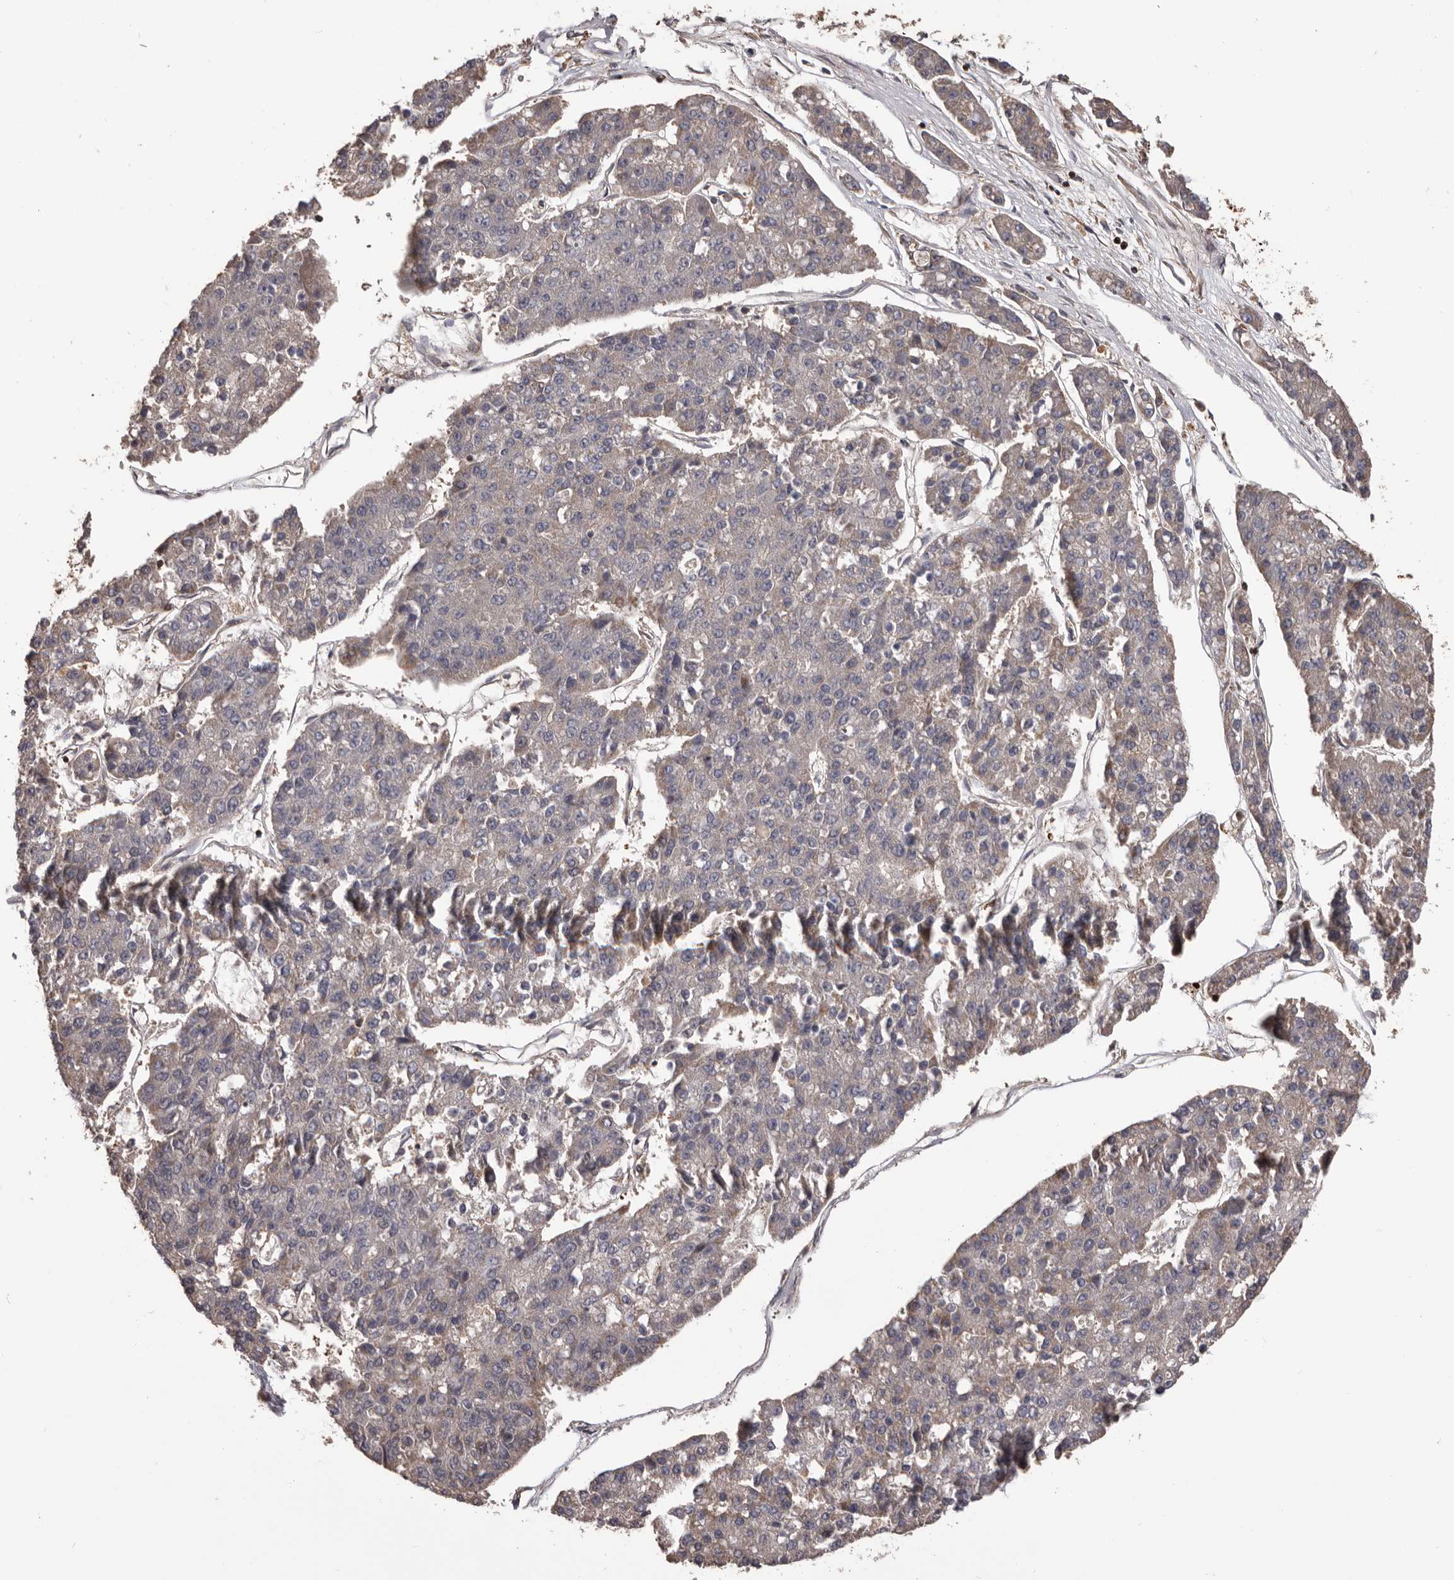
{"staining": {"intensity": "negative", "quantity": "none", "location": "none"}, "tissue": "pancreatic cancer", "cell_type": "Tumor cells", "image_type": "cancer", "snomed": [{"axis": "morphology", "description": "Adenocarcinoma, NOS"}, {"axis": "topography", "description": "Pancreas"}], "caption": "Tumor cells show no significant protein positivity in pancreatic cancer.", "gene": "ADAMTS2", "patient": {"sex": "male", "age": 50}}